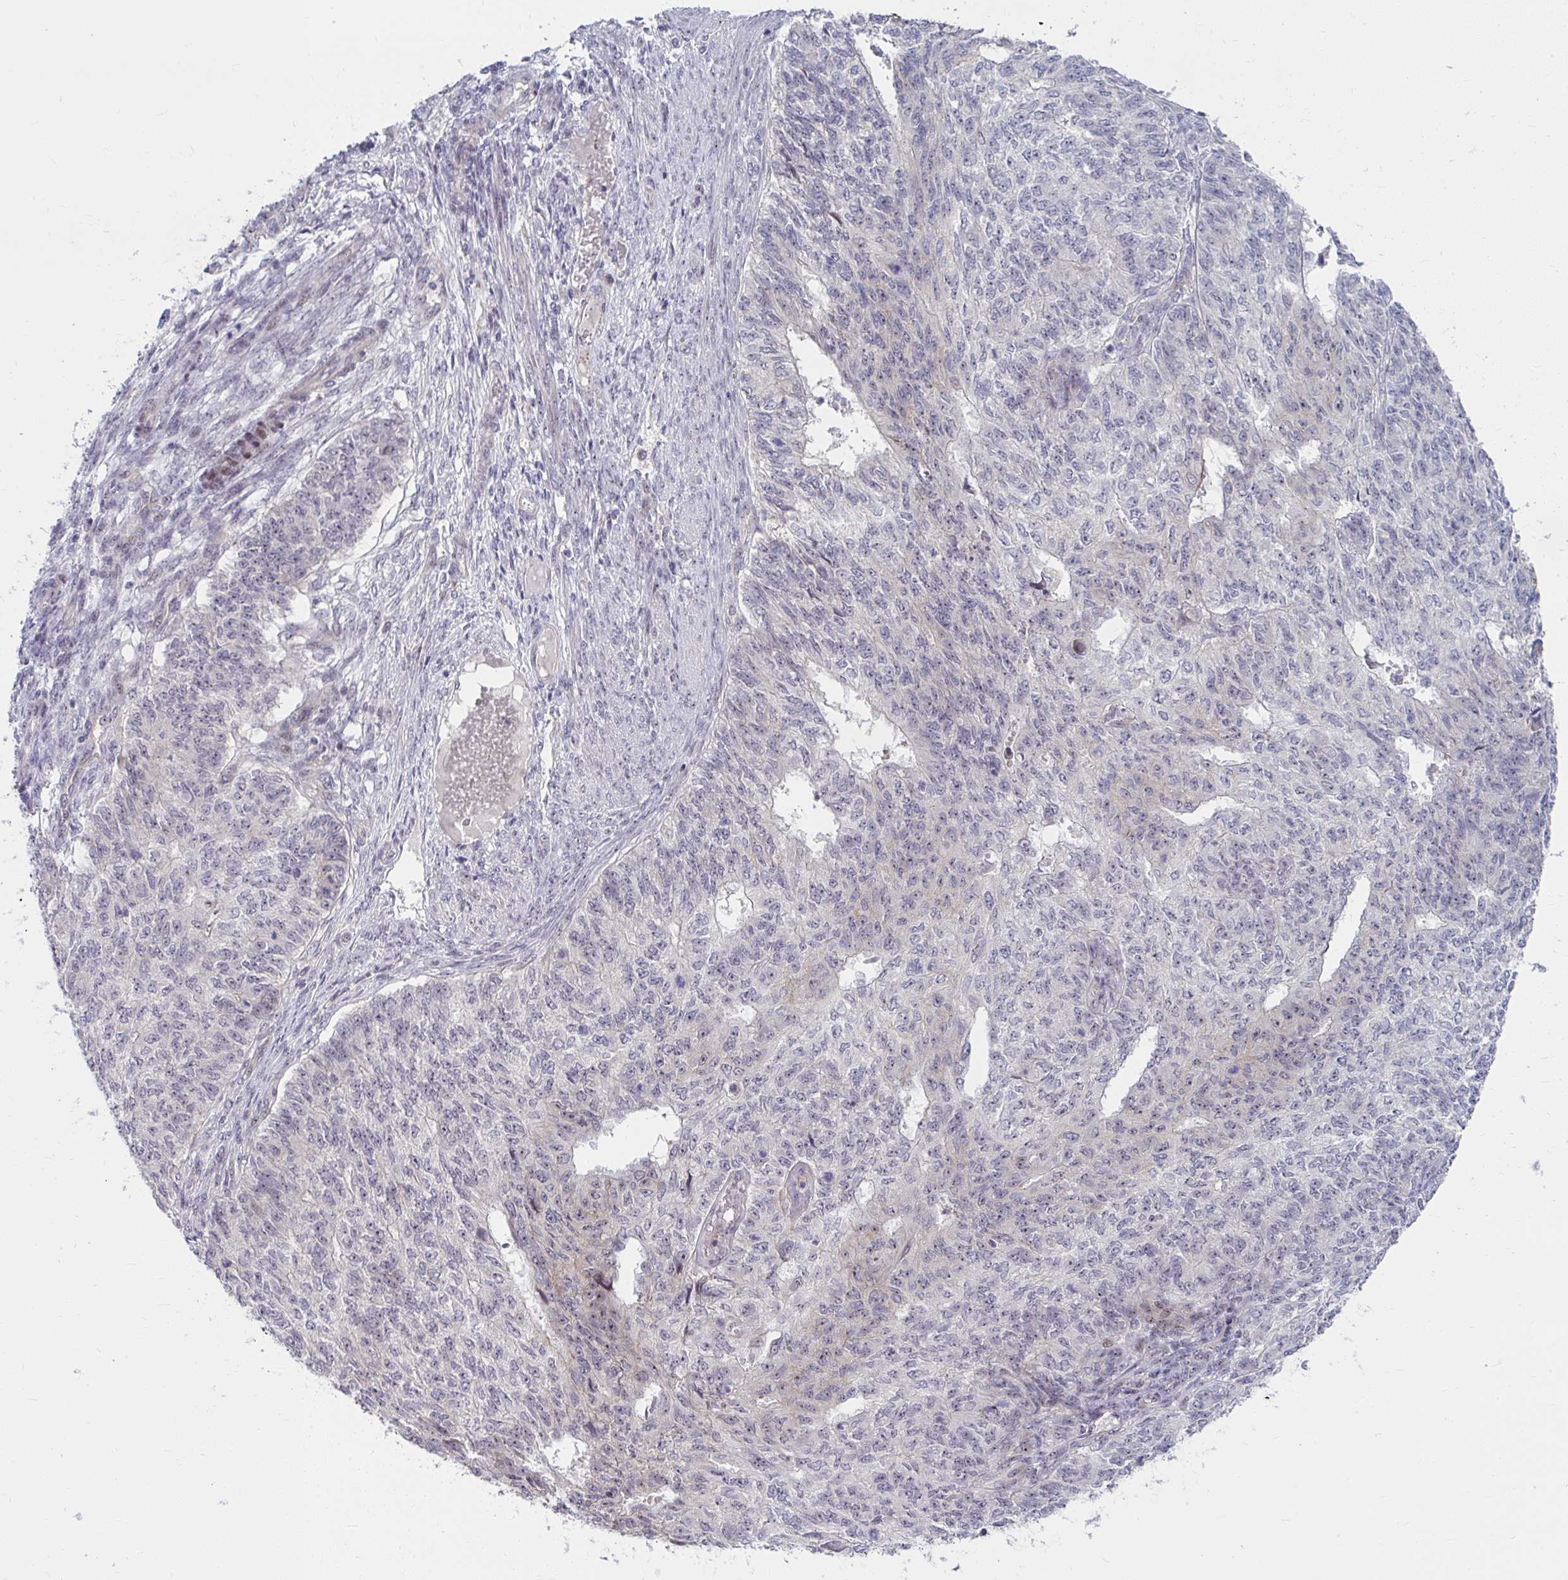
{"staining": {"intensity": "negative", "quantity": "none", "location": "none"}, "tissue": "endometrial cancer", "cell_type": "Tumor cells", "image_type": "cancer", "snomed": [{"axis": "morphology", "description": "Adenocarcinoma, NOS"}, {"axis": "topography", "description": "Endometrium"}], "caption": "The immunohistochemistry image has no significant expression in tumor cells of adenocarcinoma (endometrial) tissue. (DAB (3,3'-diaminobenzidine) immunohistochemistry, high magnification).", "gene": "MUS81", "patient": {"sex": "female", "age": 32}}